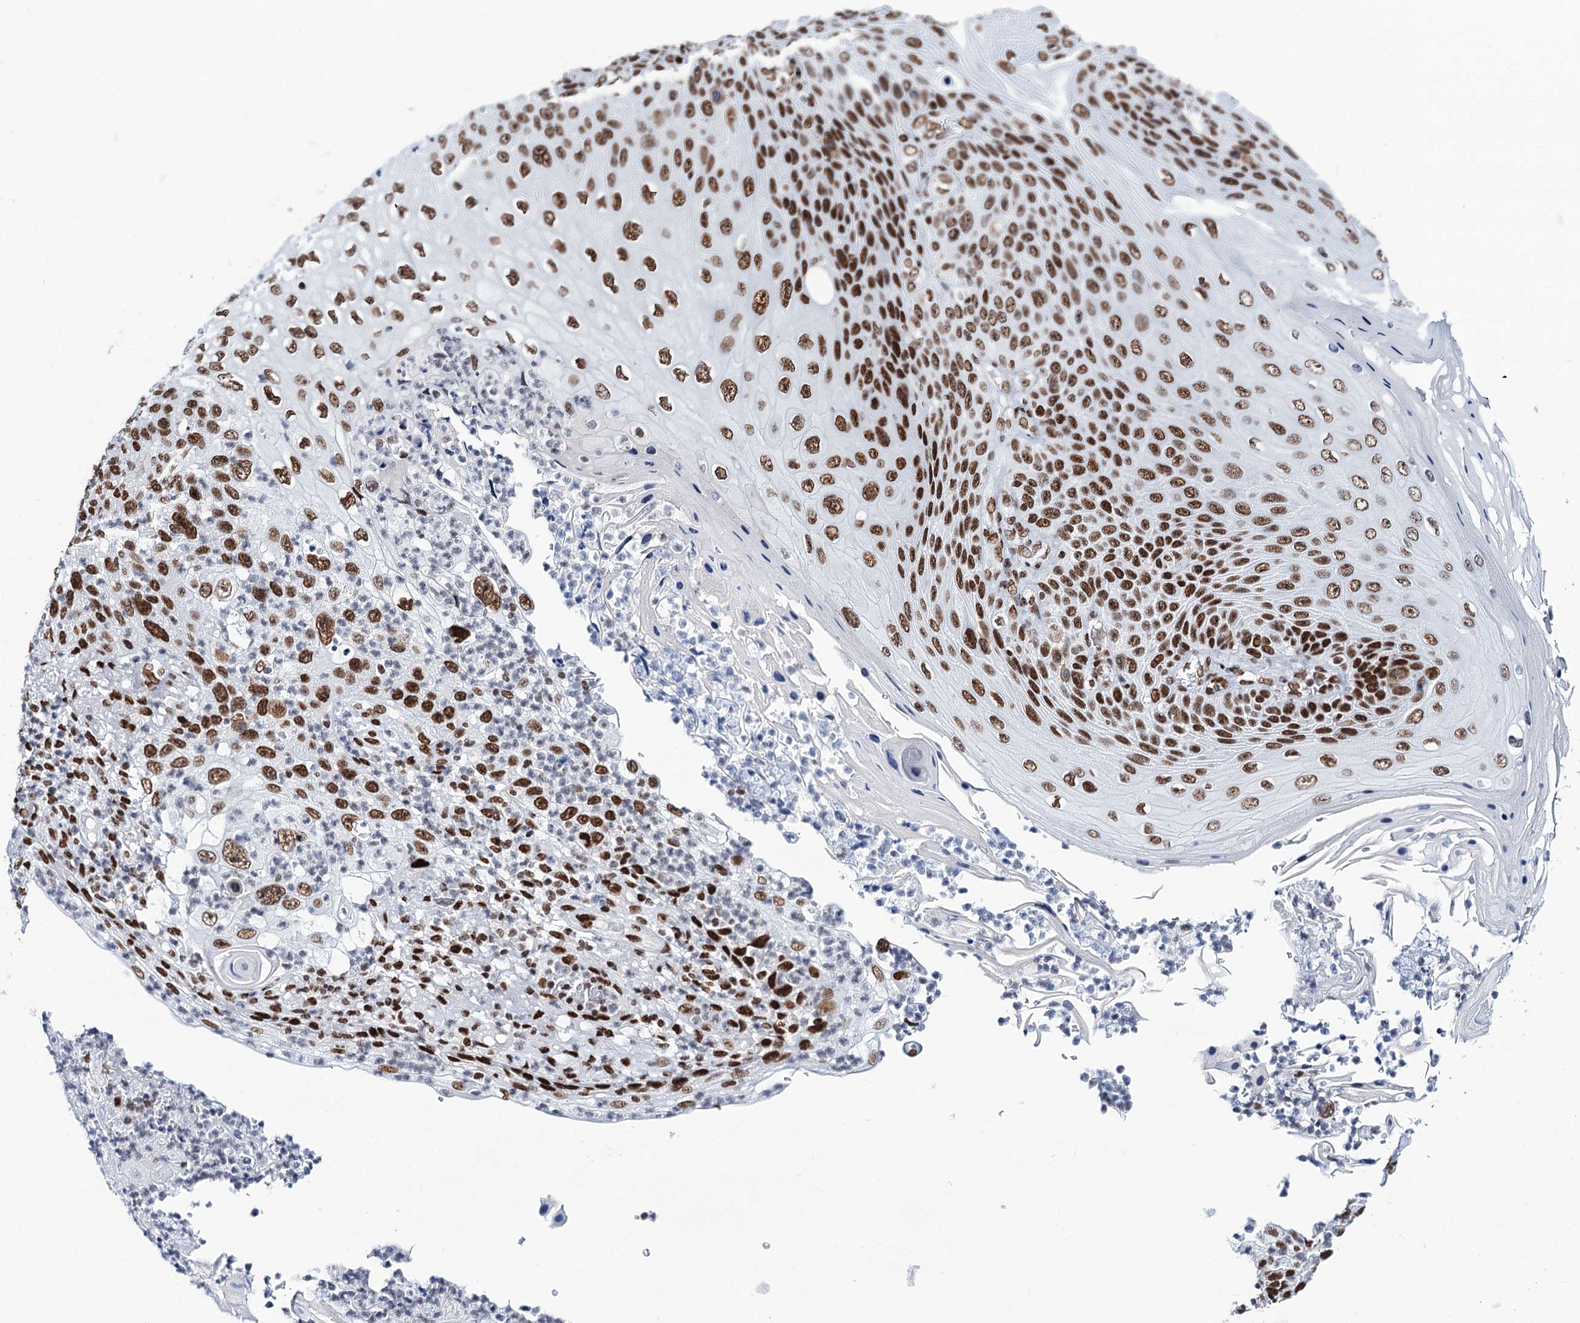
{"staining": {"intensity": "strong", "quantity": ">75%", "location": "nuclear"}, "tissue": "skin cancer", "cell_type": "Tumor cells", "image_type": "cancer", "snomed": [{"axis": "morphology", "description": "Squamous cell carcinoma, NOS"}, {"axis": "topography", "description": "Skin"}], "caption": "High-magnification brightfield microscopy of skin squamous cell carcinoma stained with DAB (3,3'-diaminobenzidine) (brown) and counterstained with hematoxylin (blue). tumor cells exhibit strong nuclear staining is identified in about>75% of cells.", "gene": "MATR3", "patient": {"sex": "female", "age": 88}}